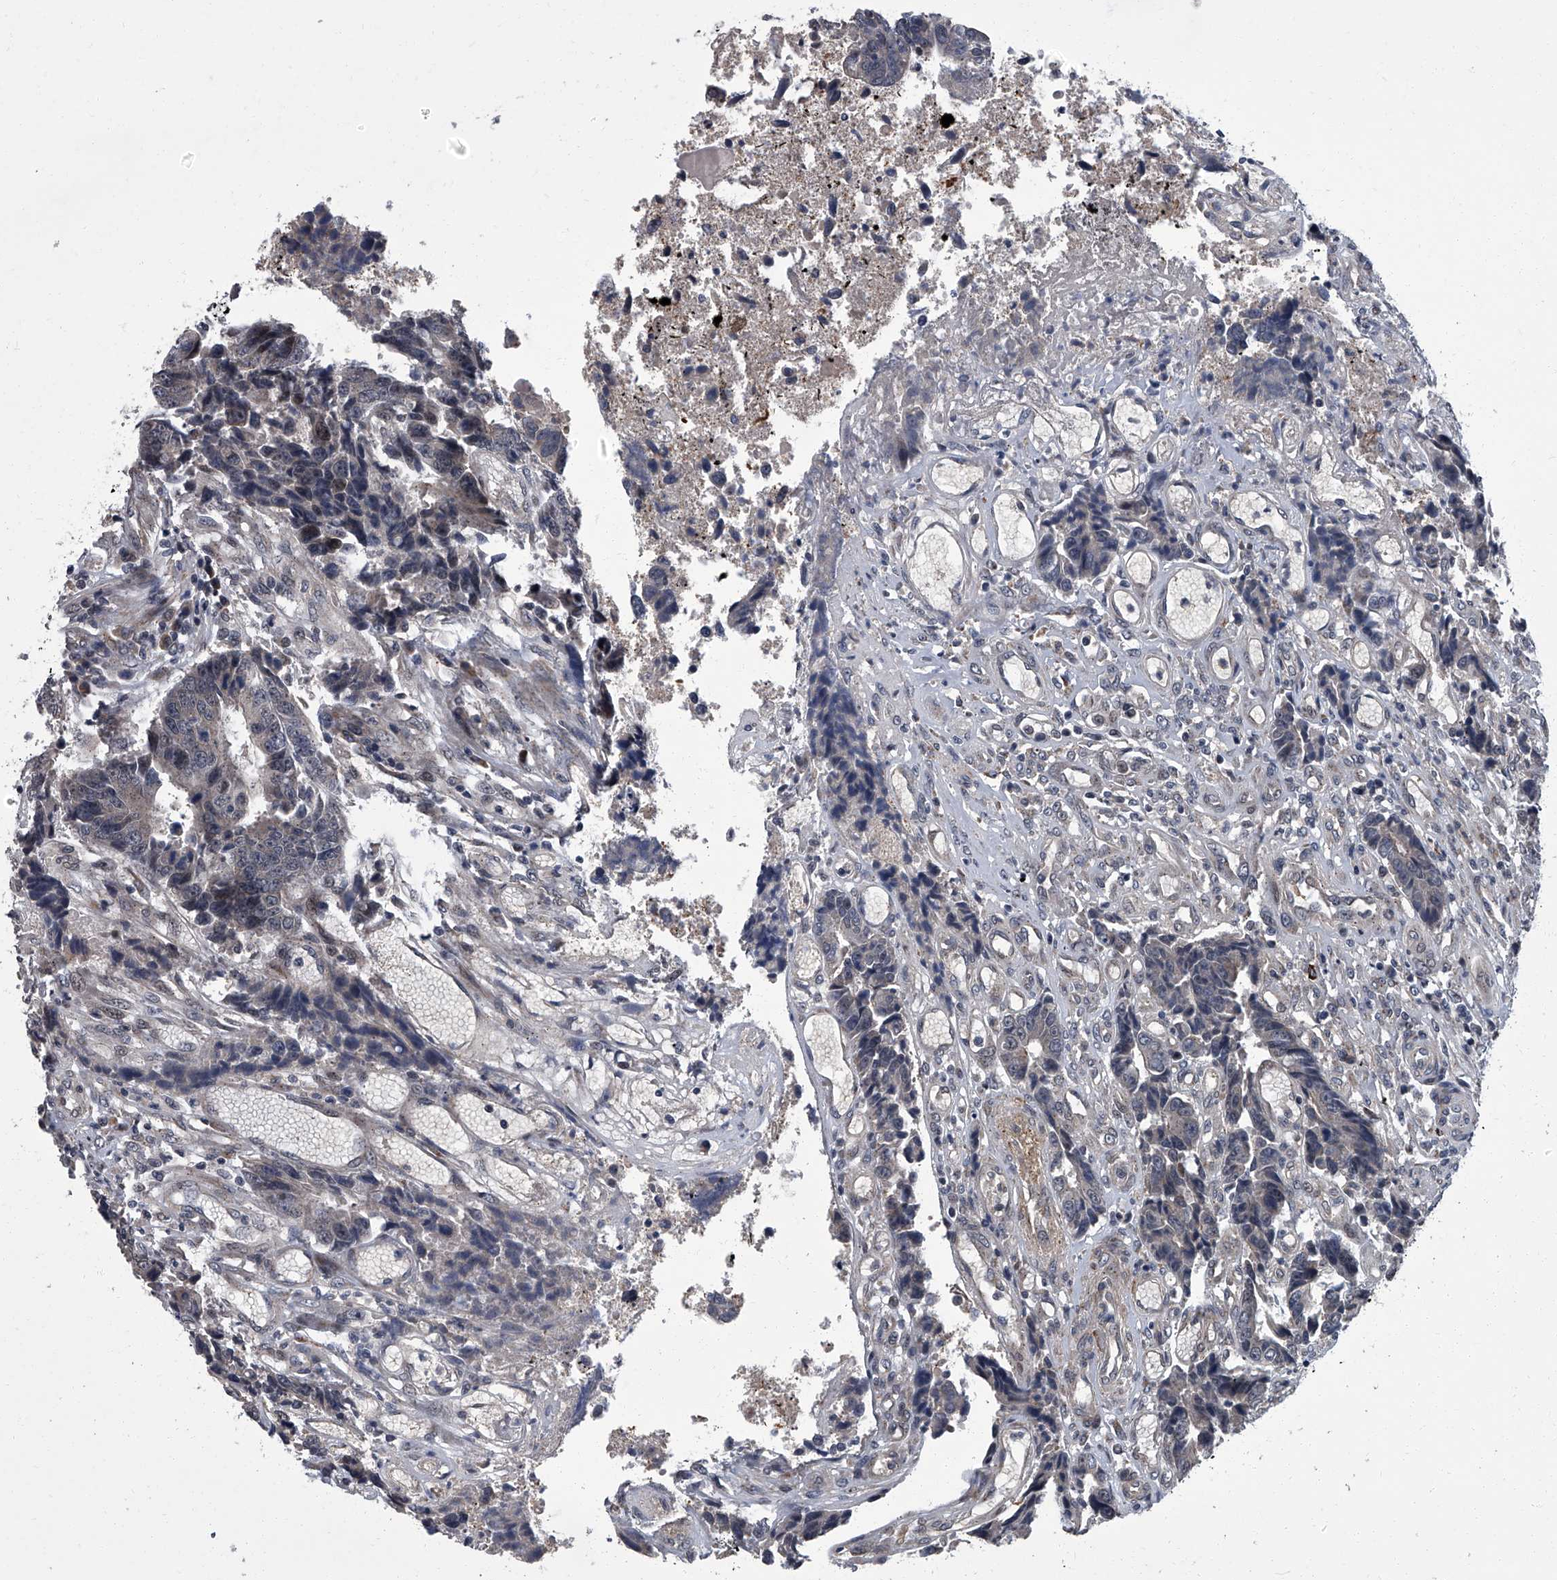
{"staining": {"intensity": "negative", "quantity": "none", "location": "none"}, "tissue": "colorectal cancer", "cell_type": "Tumor cells", "image_type": "cancer", "snomed": [{"axis": "morphology", "description": "Adenocarcinoma, NOS"}, {"axis": "topography", "description": "Rectum"}], "caption": "Immunohistochemical staining of human colorectal cancer exhibits no significant positivity in tumor cells.", "gene": "ZNF274", "patient": {"sex": "male", "age": 84}}